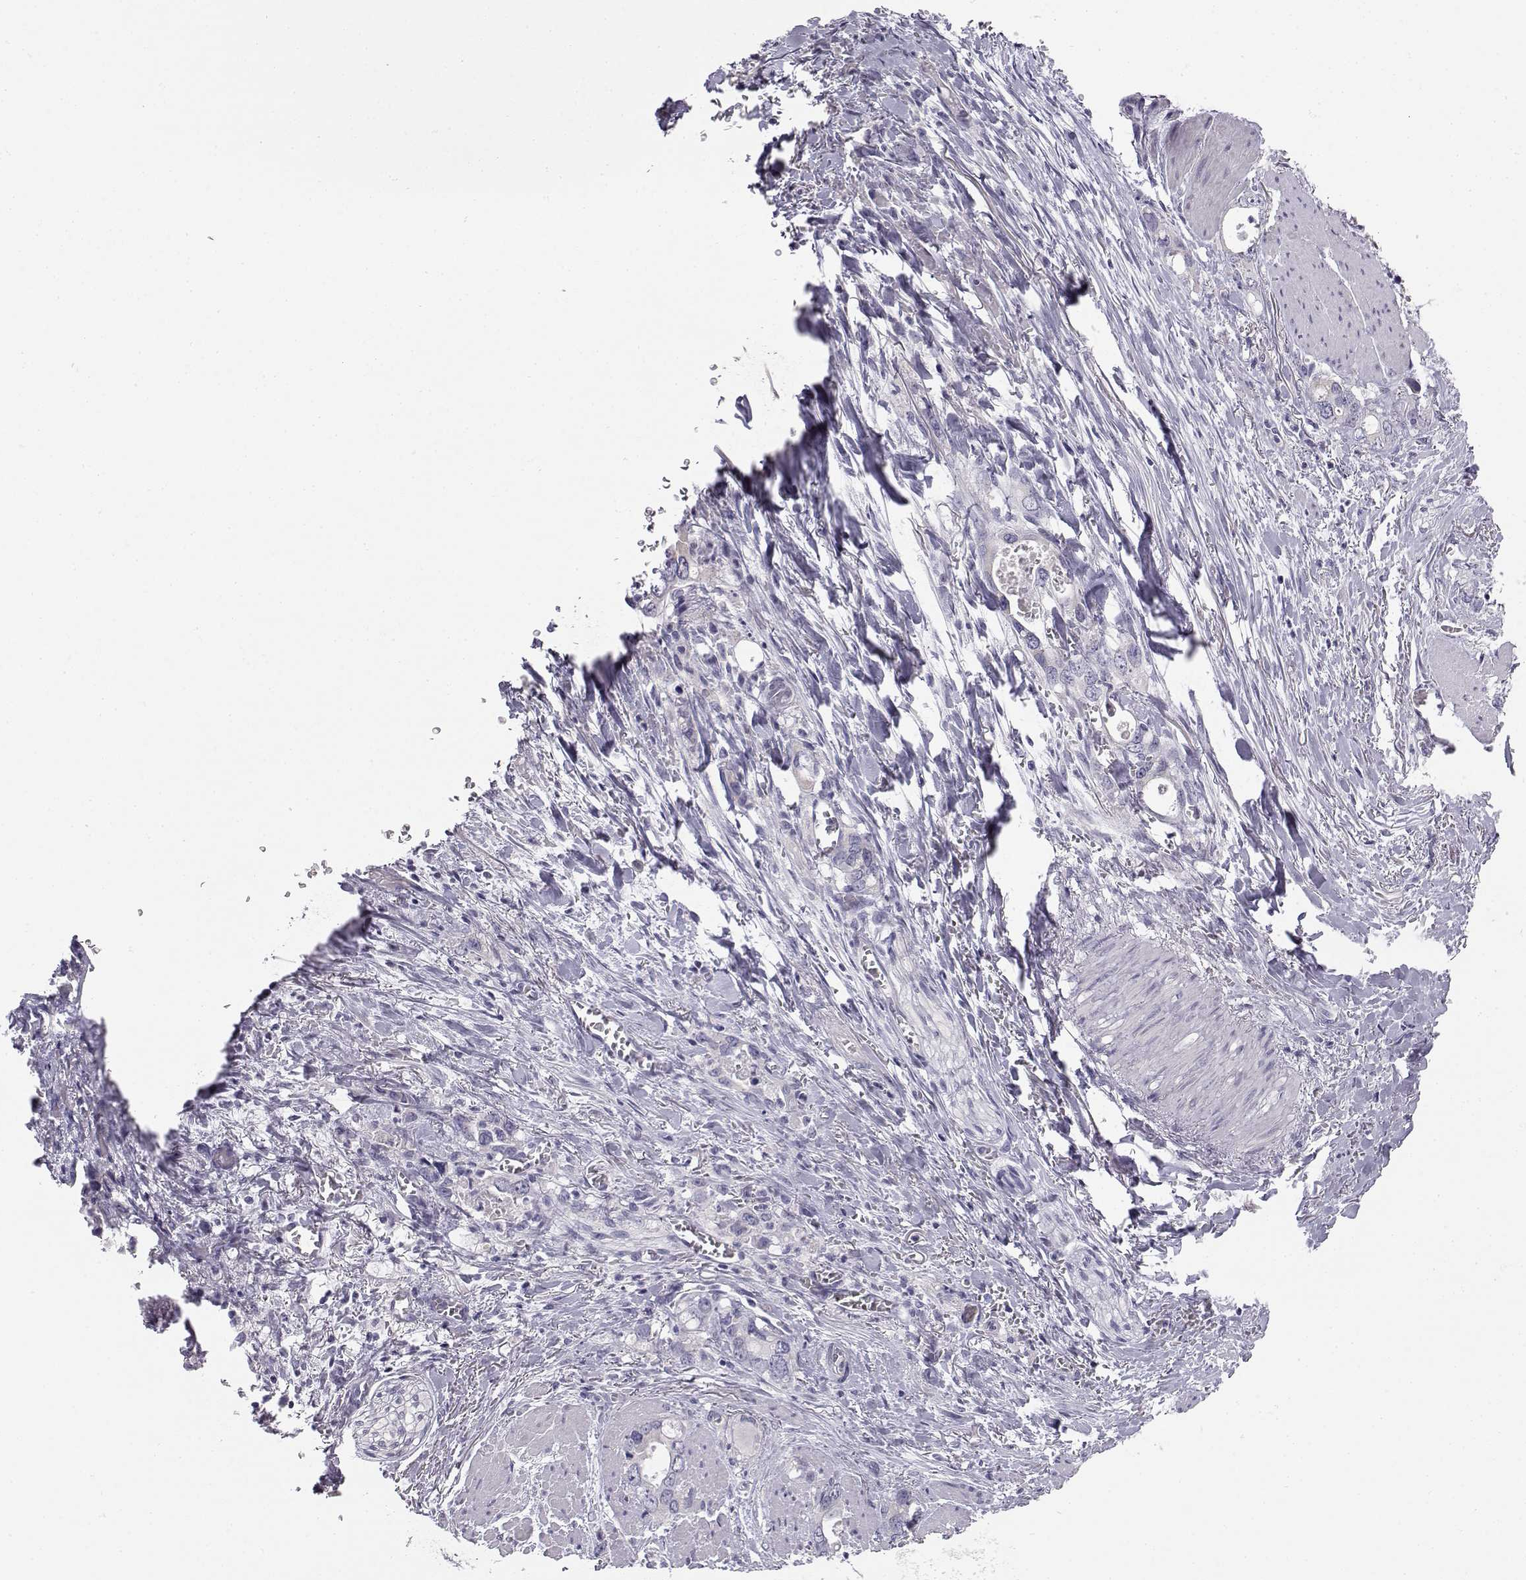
{"staining": {"intensity": "negative", "quantity": "none", "location": "none"}, "tissue": "stomach cancer", "cell_type": "Tumor cells", "image_type": "cancer", "snomed": [{"axis": "morphology", "description": "Normal tissue, NOS"}, {"axis": "morphology", "description": "Adenocarcinoma, NOS"}, {"axis": "topography", "description": "Esophagus"}, {"axis": "topography", "description": "Stomach, upper"}], "caption": "Immunohistochemistry (IHC) image of neoplastic tissue: human stomach adenocarcinoma stained with DAB (3,3'-diaminobenzidine) reveals no significant protein positivity in tumor cells. (Stains: DAB immunohistochemistry with hematoxylin counter stain, Microscopy: brightfield microscopy at high magnification).", "gene": "KCNMB4", "patient": {"sex": "male", "age": 74}}